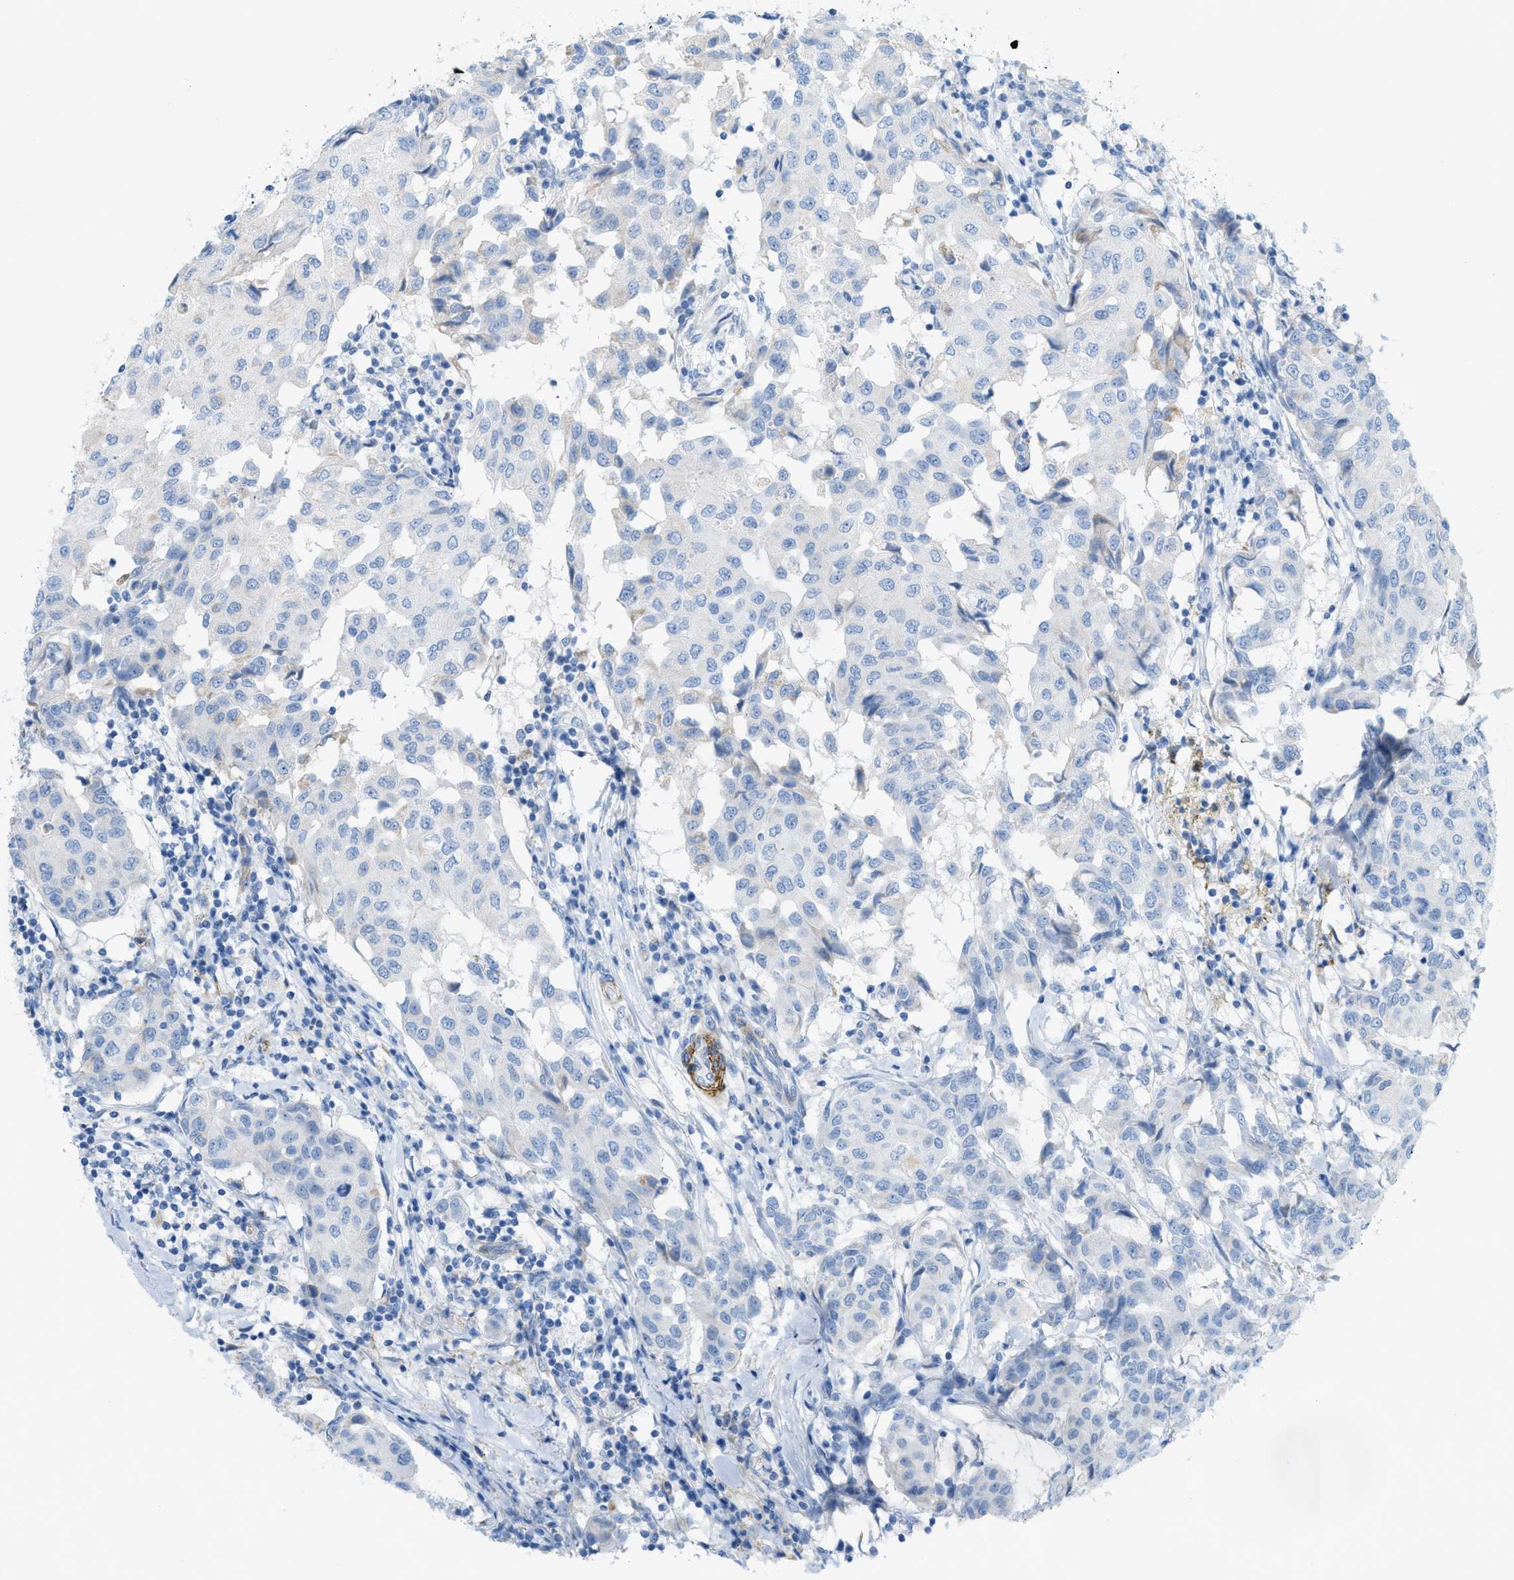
{"staining": {"intensity": "negative", "quantity": "none", "location": "none"}, "tissue": "breast cancer", "cell_type": "Tumor cells", "image_type": "cancer", "snomed": [{"axis": "morphology", "description": "Duct carcinoma"}, {"axis": "topography", "description": "Breast"}], "caption": "This is an immunohistochemistry (IHC) histopathology image of breast cancer. There is no positivity in tumor cells.", "gene": "MYH11", "patient": {"sex": "female", "age": 80}}